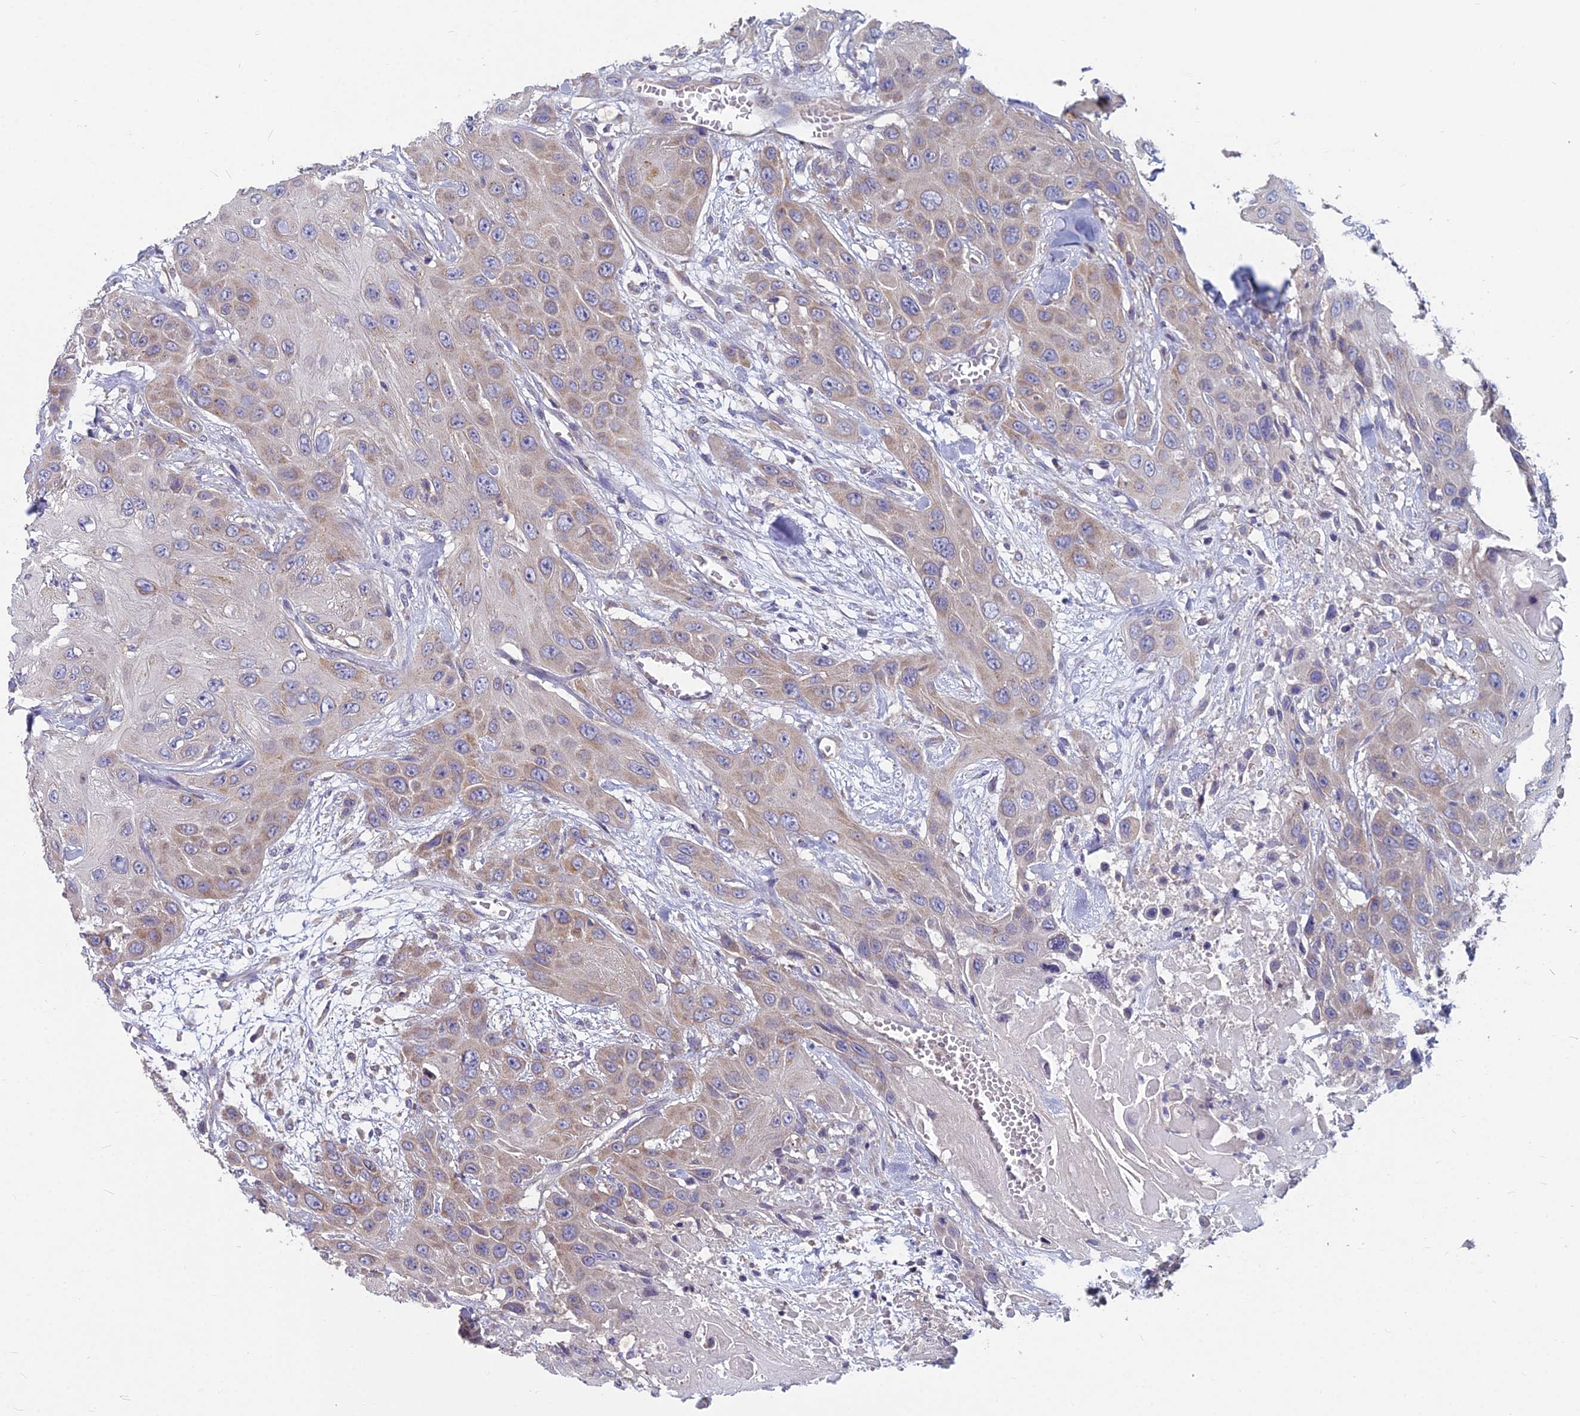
{"staining": {"intensity": "weak", "quantity": "25%-75%", "location": "cytoplasmic/membranous"}, "tissue": "head and neck cancer", "cell_type": "Tumor cells", "image_type": "cancer", "snomed": [{"axis": "morphology", "description": "Squamous cell carcinoma, NOS"}, {"axis": "topography", "description": "Head-Neck"}], "caption": "Immunohistochemical staining of head and neck cancer displays low levels of weak cytoplasmic/membranous expression in about 25%-75% of tumor cells.", "gene": "COX20", "patient": {"sex": "male", "age": 81}}